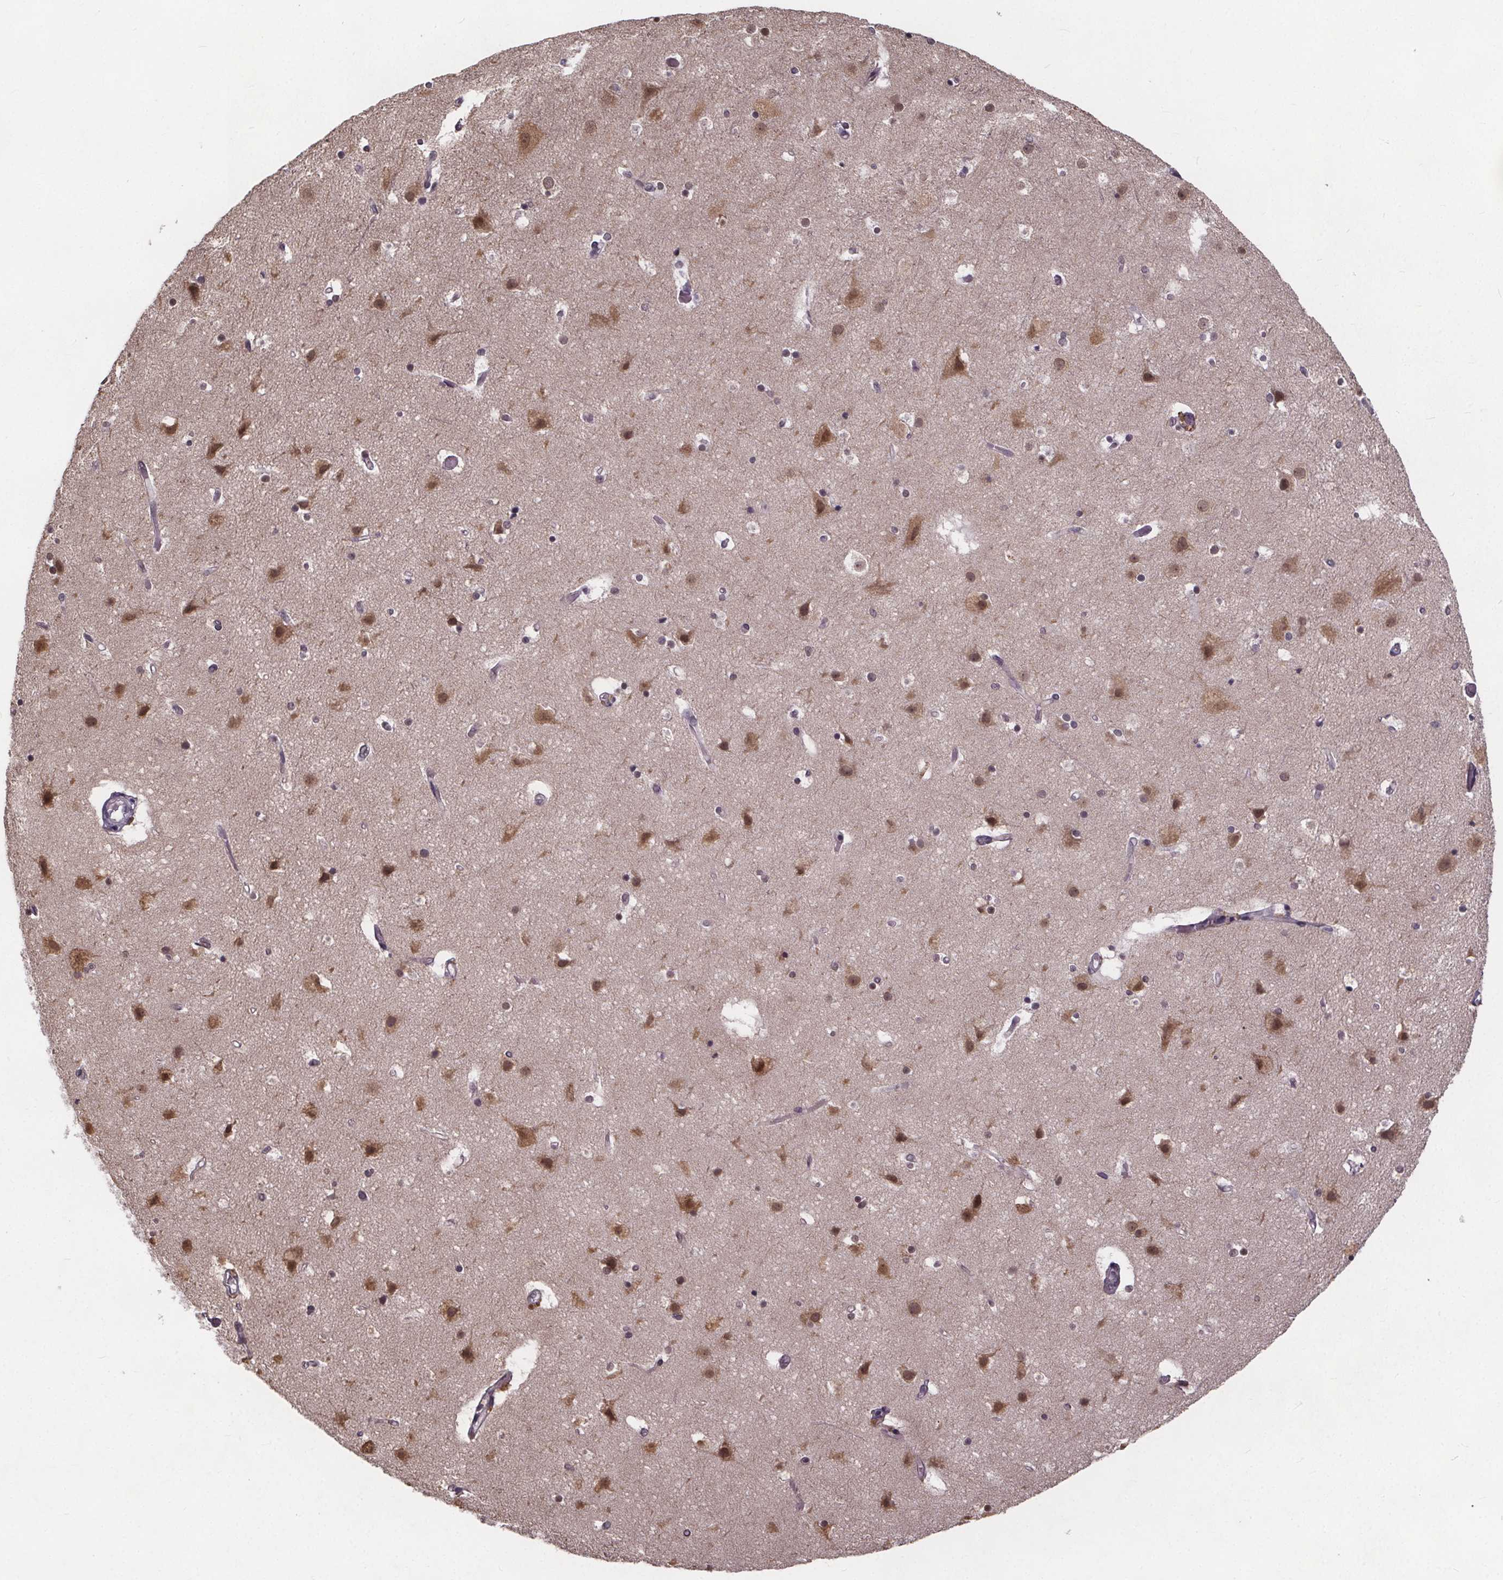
{"staining": {"intensity": "negative", "quantity": "none", "location": "none"}, "tissue": "cerebral cortex", "cell_type": "Endothelial cells", "image_type": "normal", "snomed": [{"axis": "morphology", "description": "Normal tissue, NOS"}, {"axis": "topography", "description": "Cerebral cortex"}], "caption": "Immunohistochemistry (IHC) photomicrograph of normal cerebral cortex stained for a protein (brown), which displays no staining in endothelial cells.", "gene": "FAM181B", "patient": {"sex": "female", "age": 52}}